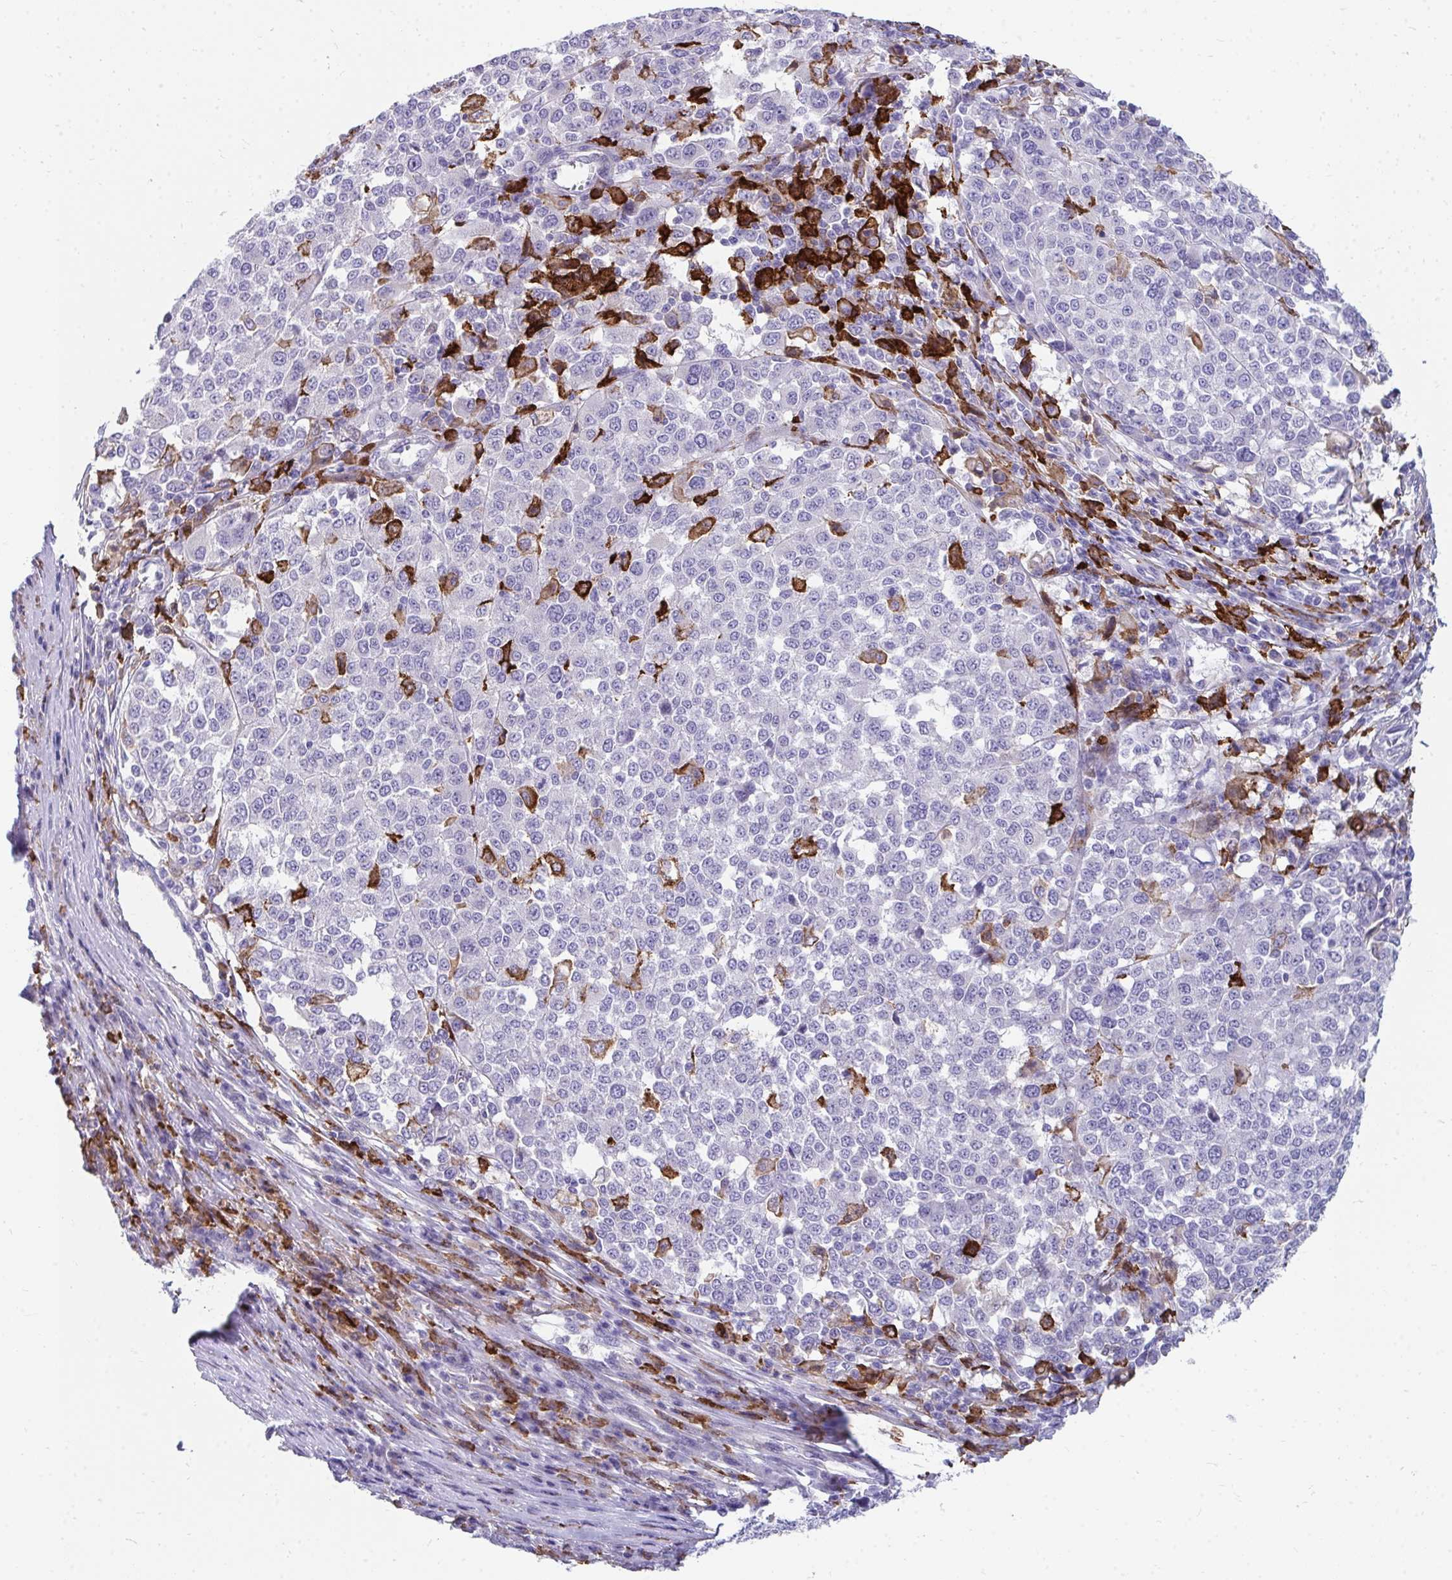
{"staining": {"intensity": "negative", "quantity": "none", "location": "none"}, "tissue": "melanoma", "cell_type": "Tumor cells", "image_type": "cancer", "snomed": [{"axis": "morphology", "description": "Malignant melanoma, Metastatic site"}, {"axis": "topography", "description": "Lymph node"}], "caption": "This photomicrograph is of melanoma stained with immunohistochemistry (IHC) to label a protein in brown with the nuclei are counter-stained blue. There is no positivity in tumor cells.", "gene": "CD163", "patient": {"sex": "male", "age": 44}}